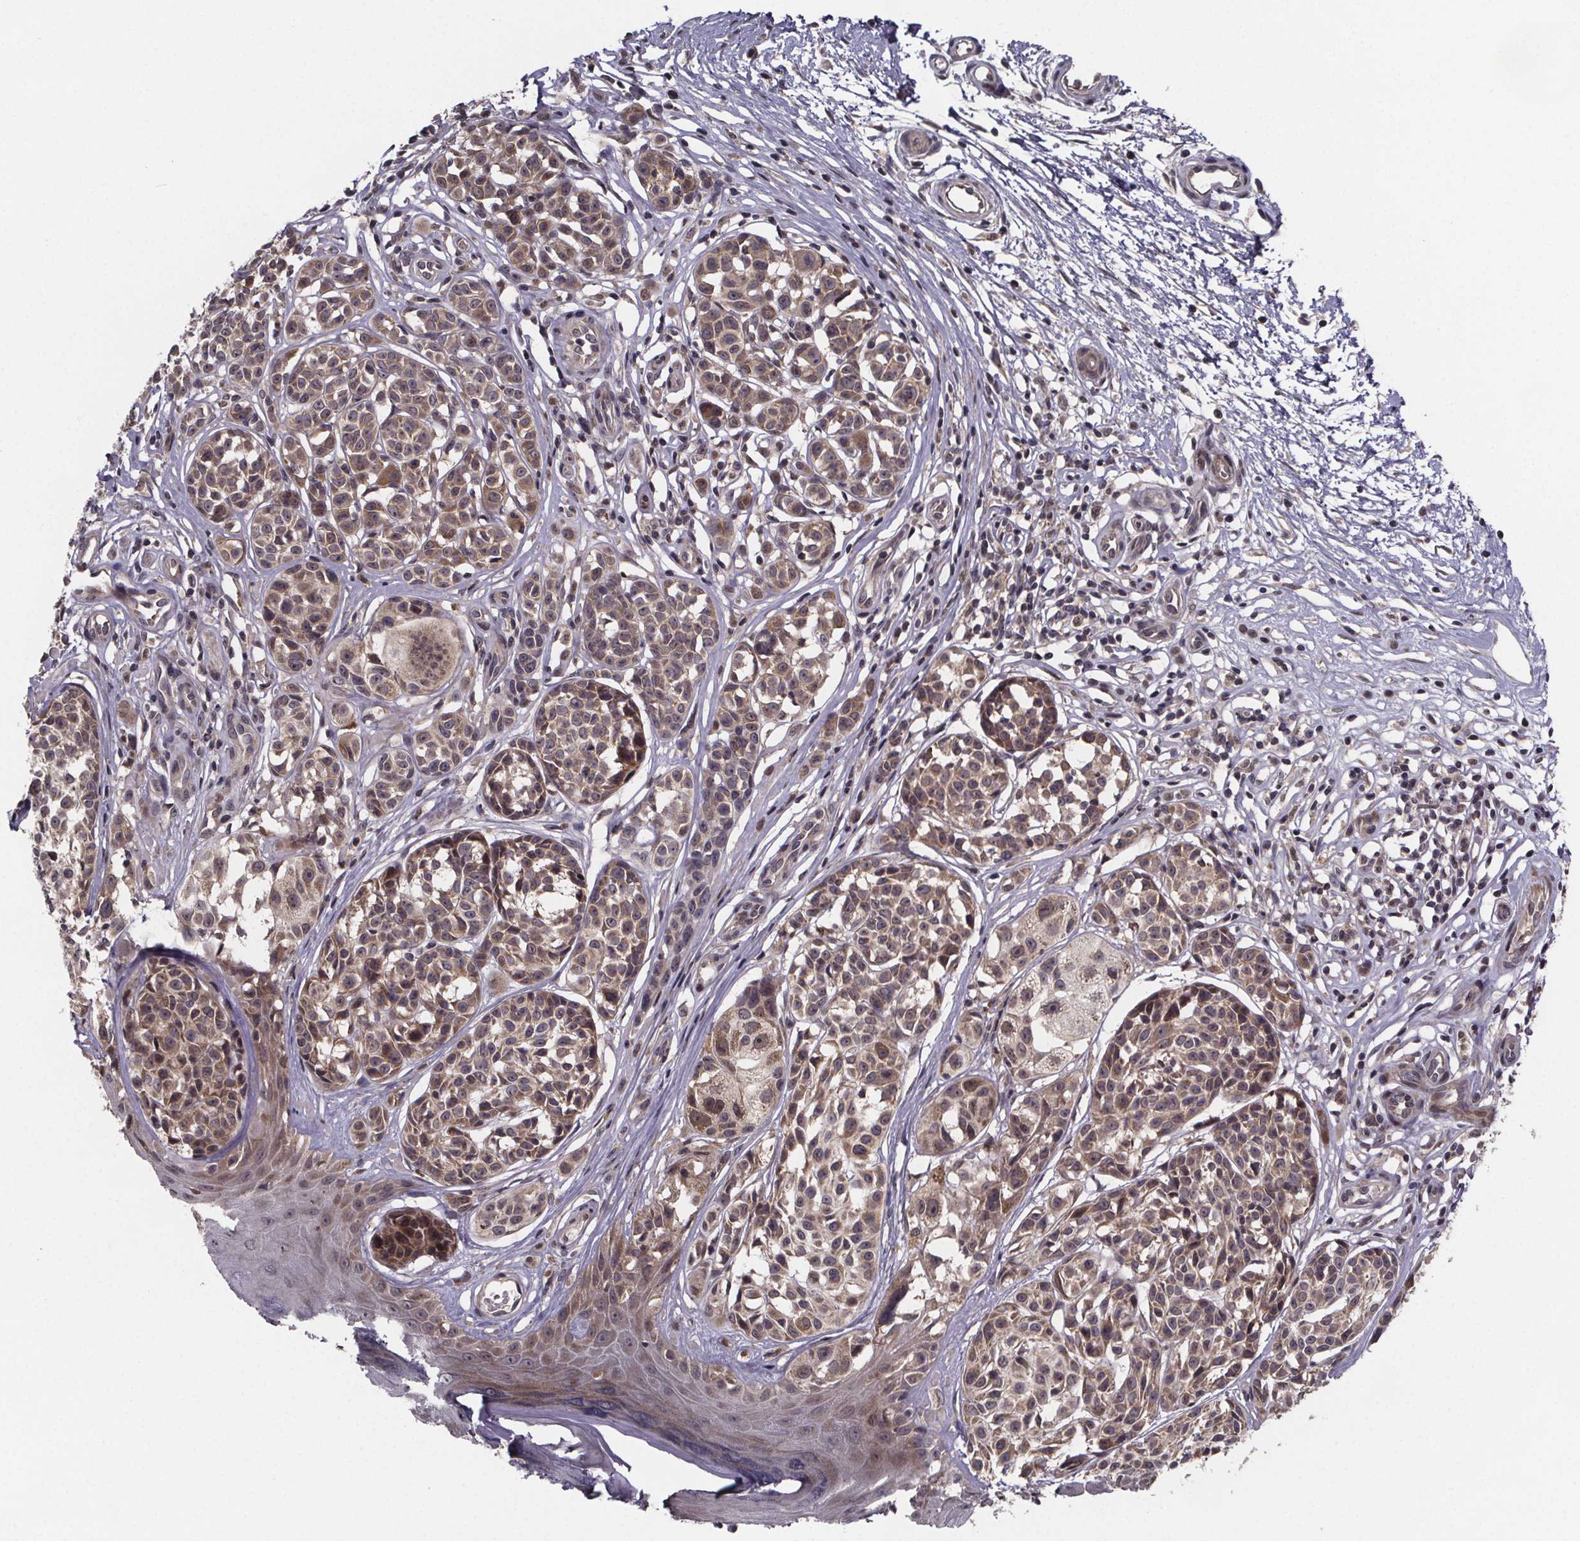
{"staining": {"intensity": "weak", "quantity": ">75%", "location": "cytoplasmic/membranous,nuclear"}, "tissue": "melanoma", "cell_type": "Tumor cells", "image_type": "cancer", "snomed": [{"axis": "morphology", "description": "Malignant melanoma, NOS"}, {"axis": "topography", "description": "Skin"}], "caption": "Weak cytoplasmic/membranous and nuclear positivity for a protein is identified in about >75% of tumor cells of melanoma using IHC.", "gene": "FN3KRP", "patient": {"sex": "female", "age": 90}}